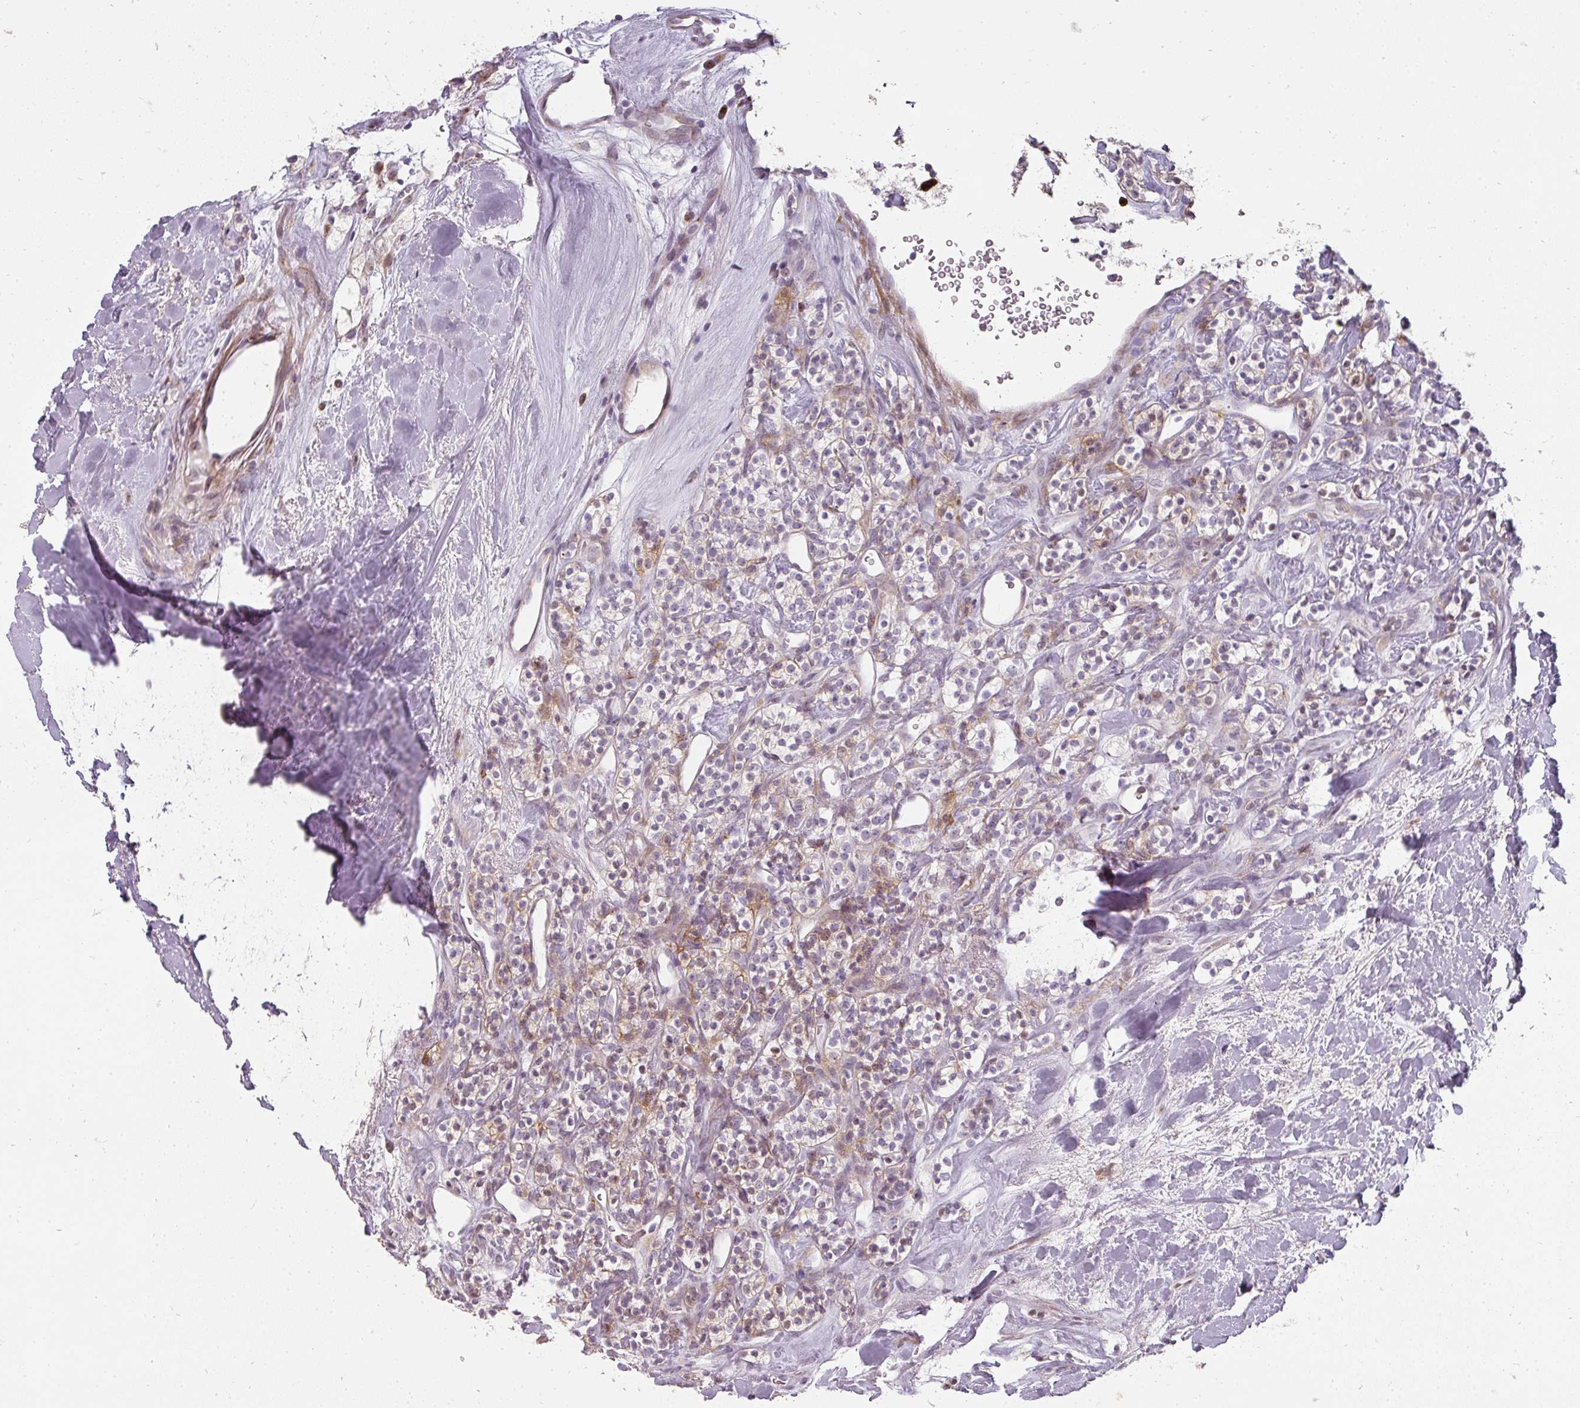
{"staining": {"intensity": "weak", "quantity": "25%-75%", "location": "cytoplasmic/membranous"}, "tissue": "renal cancer", "cell_type": "Tumor cells", "image_type": "cancer", "snomed": [{"axis": "morphology", "description": "Adenocarcinoma, NOS"}, {"axis": "topography", "description": "Kidney"}], "caption": "Renal cancer stained with immunohistochemistry displays weak cytoplasmic/membranous expression in about 25%-75% of tumor cells. The protein of interest is shown in brown color, while the nuclei are stained blue.", "gene": "BIK", "patient": {"sex": "male", "age": 77}}